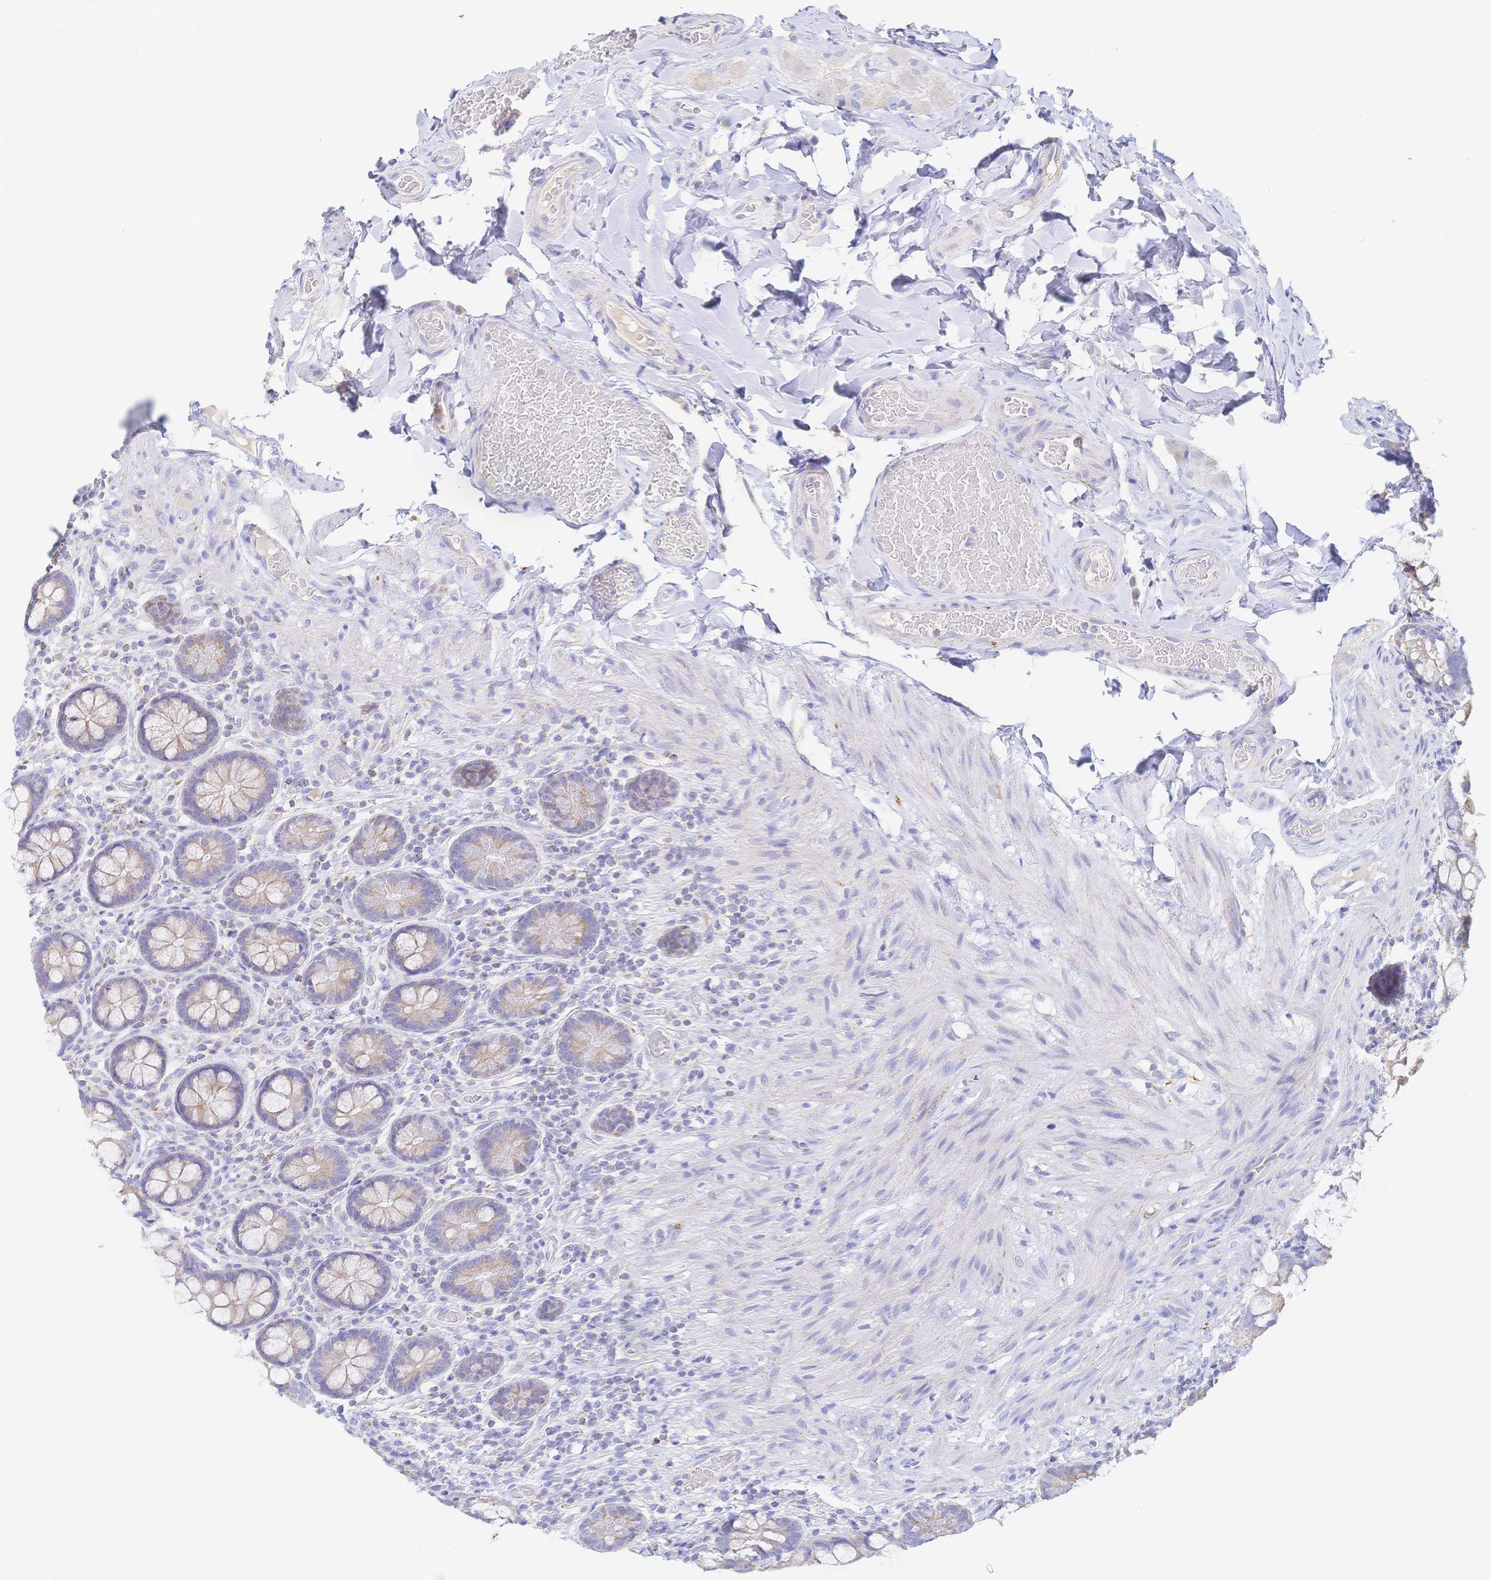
{"staining": {"intensity": "weak", "quantity": ">75%", "location": "cytoplasmic/membranous"}, "tissue": "small intestine", "cell_type": "Glandular cells", "image_type": "normal", "snomed": [{"axis": "morphology", "description": "Normal tissue, NOS"}, {"axis": "topography", "description": "Small intestine"}], "caption": "A high-resolution photomicrograph shows immunohistochemistry staining of benign small intestine, which shows weak cytoplasmic/membranous positivity in about >75% of glandular cells.", "gene": "SYNGR4", "patient": {"sex": "male", "age": 70}}